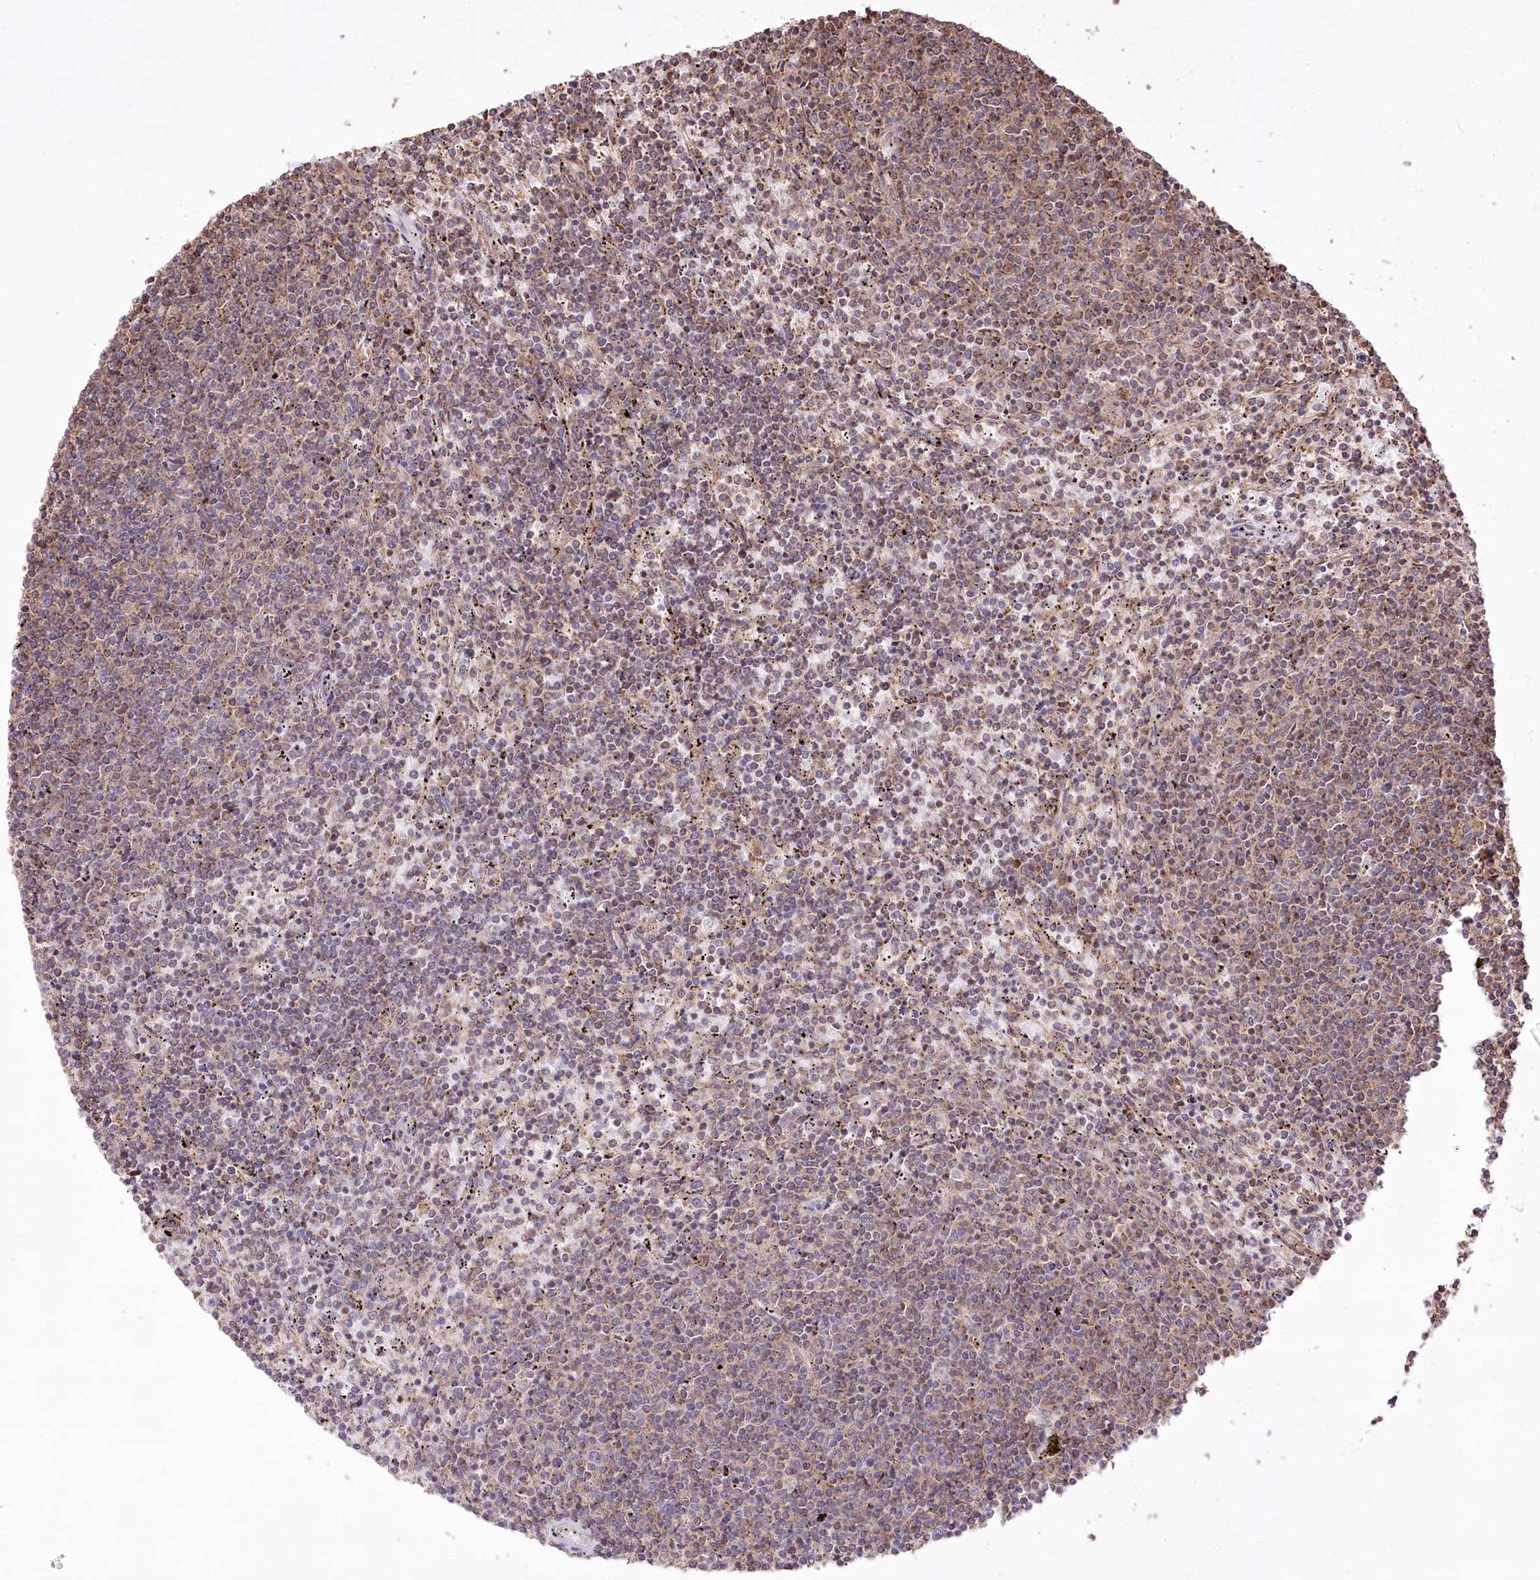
{"staining": {"intensity": "weak", "quantity": "<25%", "location": "cytoplasmic/membranous"}, "tissue": "lymphoma", "cell_type": "Tumor cells", "image_type": "cancer", "snomed": [{"axis": "morphology", "description": "Malignant lymphoma, non-Hodgkin's type, Low grade"}, {"axis": "topography", "description": "Spleen"}], "caption": "High power microscopy micrograph of an immunohistochemistry image of malignant lymphoma, non-Hodgkin's type (low-grade), revealing no significant staining in tumor cells.", "gene": "XYLB", "patient": {"sex": "female", "age": 50}}